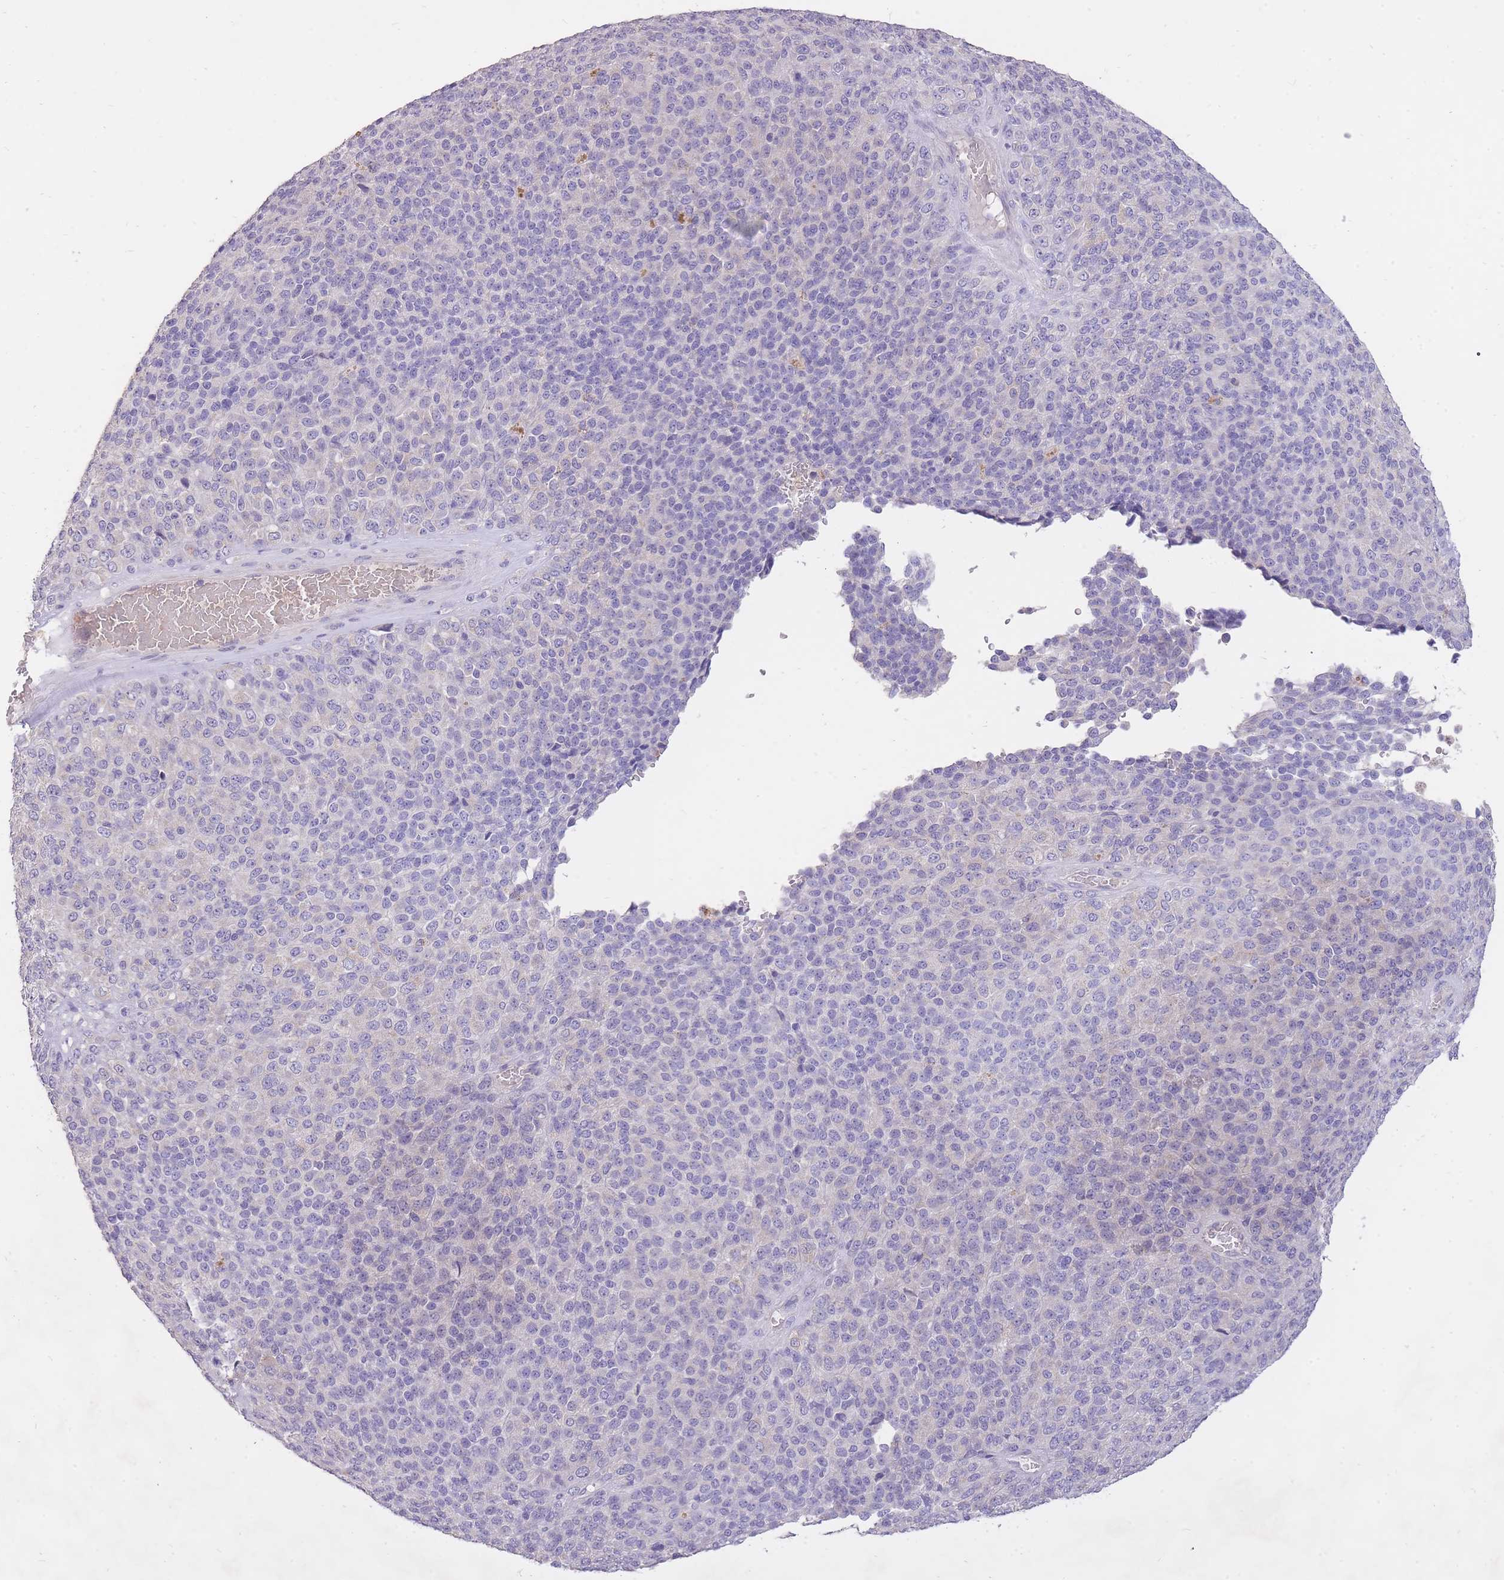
{"staining": {"intensity": "negative", "quantity": "none", "location": "none"}, "tissue": "melanoma", "cell_type": "Tumor cells", "image_type": "cancer", "snomed": [{"axis": "morphology", "description": "Malignant melanoma, Metastatic site"}, {"axis": "topography", "description": "Brain"}], "caption": "Immunohistochemical staining of human melanoma reveals no significant positivity in tumor cells. The staining is performed using DAB brown chromogen with nuclei counter-stained in using hematoxylin.", "gene": "FRG2C", "patient": {"sex": "female", "age": 56}}